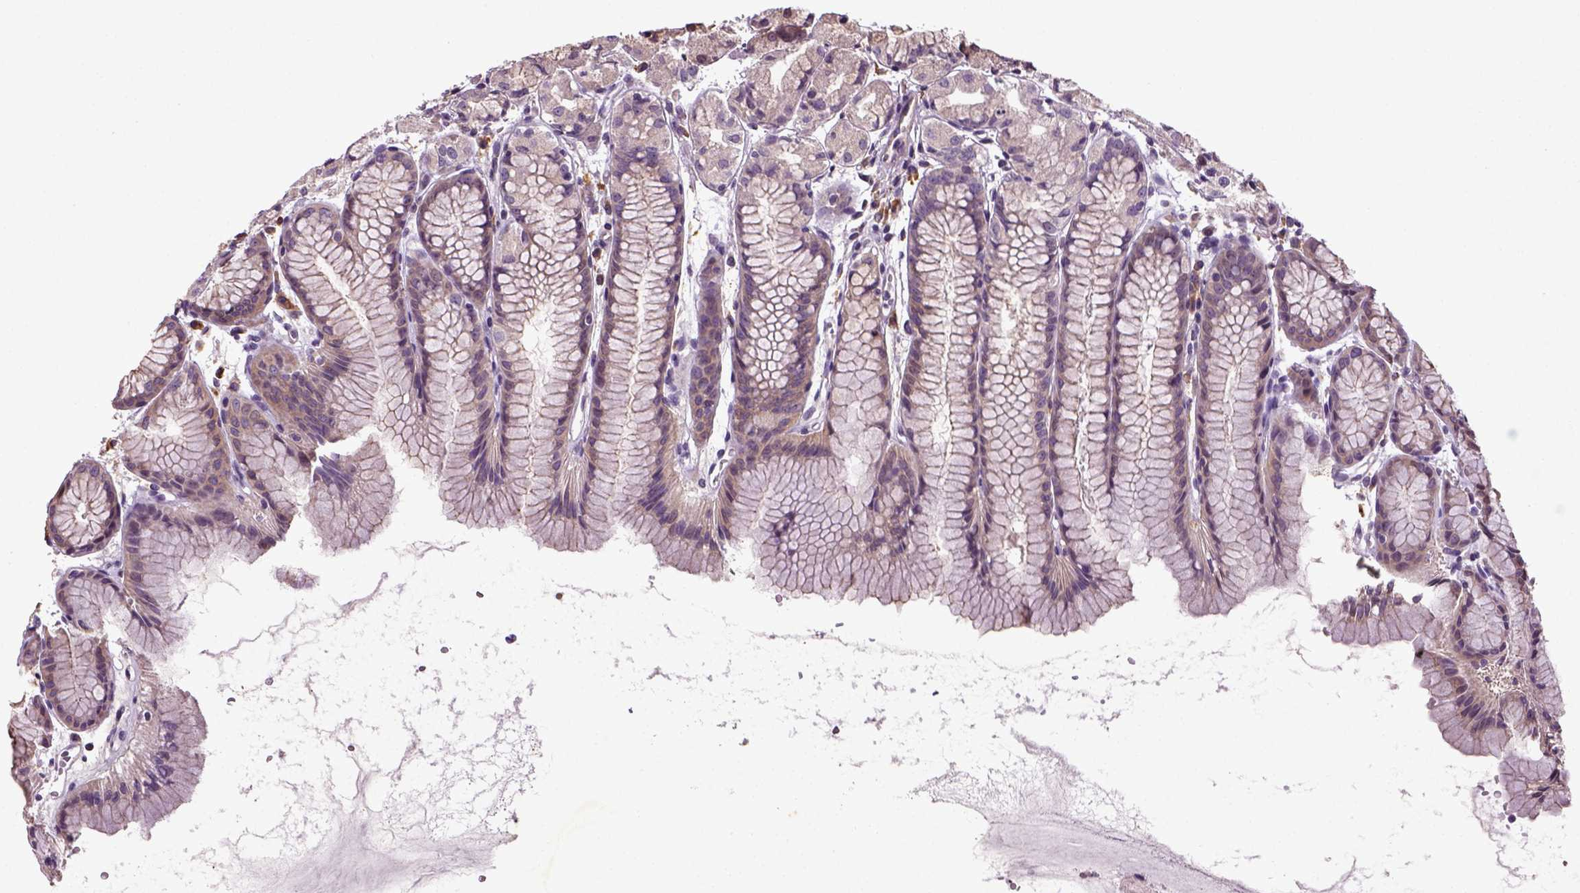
{"staining": {"intensity": "moderate", "quantity": "<25%", "location": "cytoplasmic/membranous"}, "tissue": "stomach", "cell_type": "Glandular cells", "image_type": "normal", "snomed": [{"axis": "morphology", "description": "Normal tissue, NOS"}, {"axis": "topography", "description": "Stomach, upper"}], "caption": "DAB immunohistochemical staining of benign human stomach shows moderate cytoplasmic/membranous protein positivity in approximately <25% of glandular cells. (Stains: DAB in brown, nuclei in blue, Microscopy: brightfield microscopy at high magnification).", "gene": "TPRG1", "patient": {"sex": "male", "age": 47}}